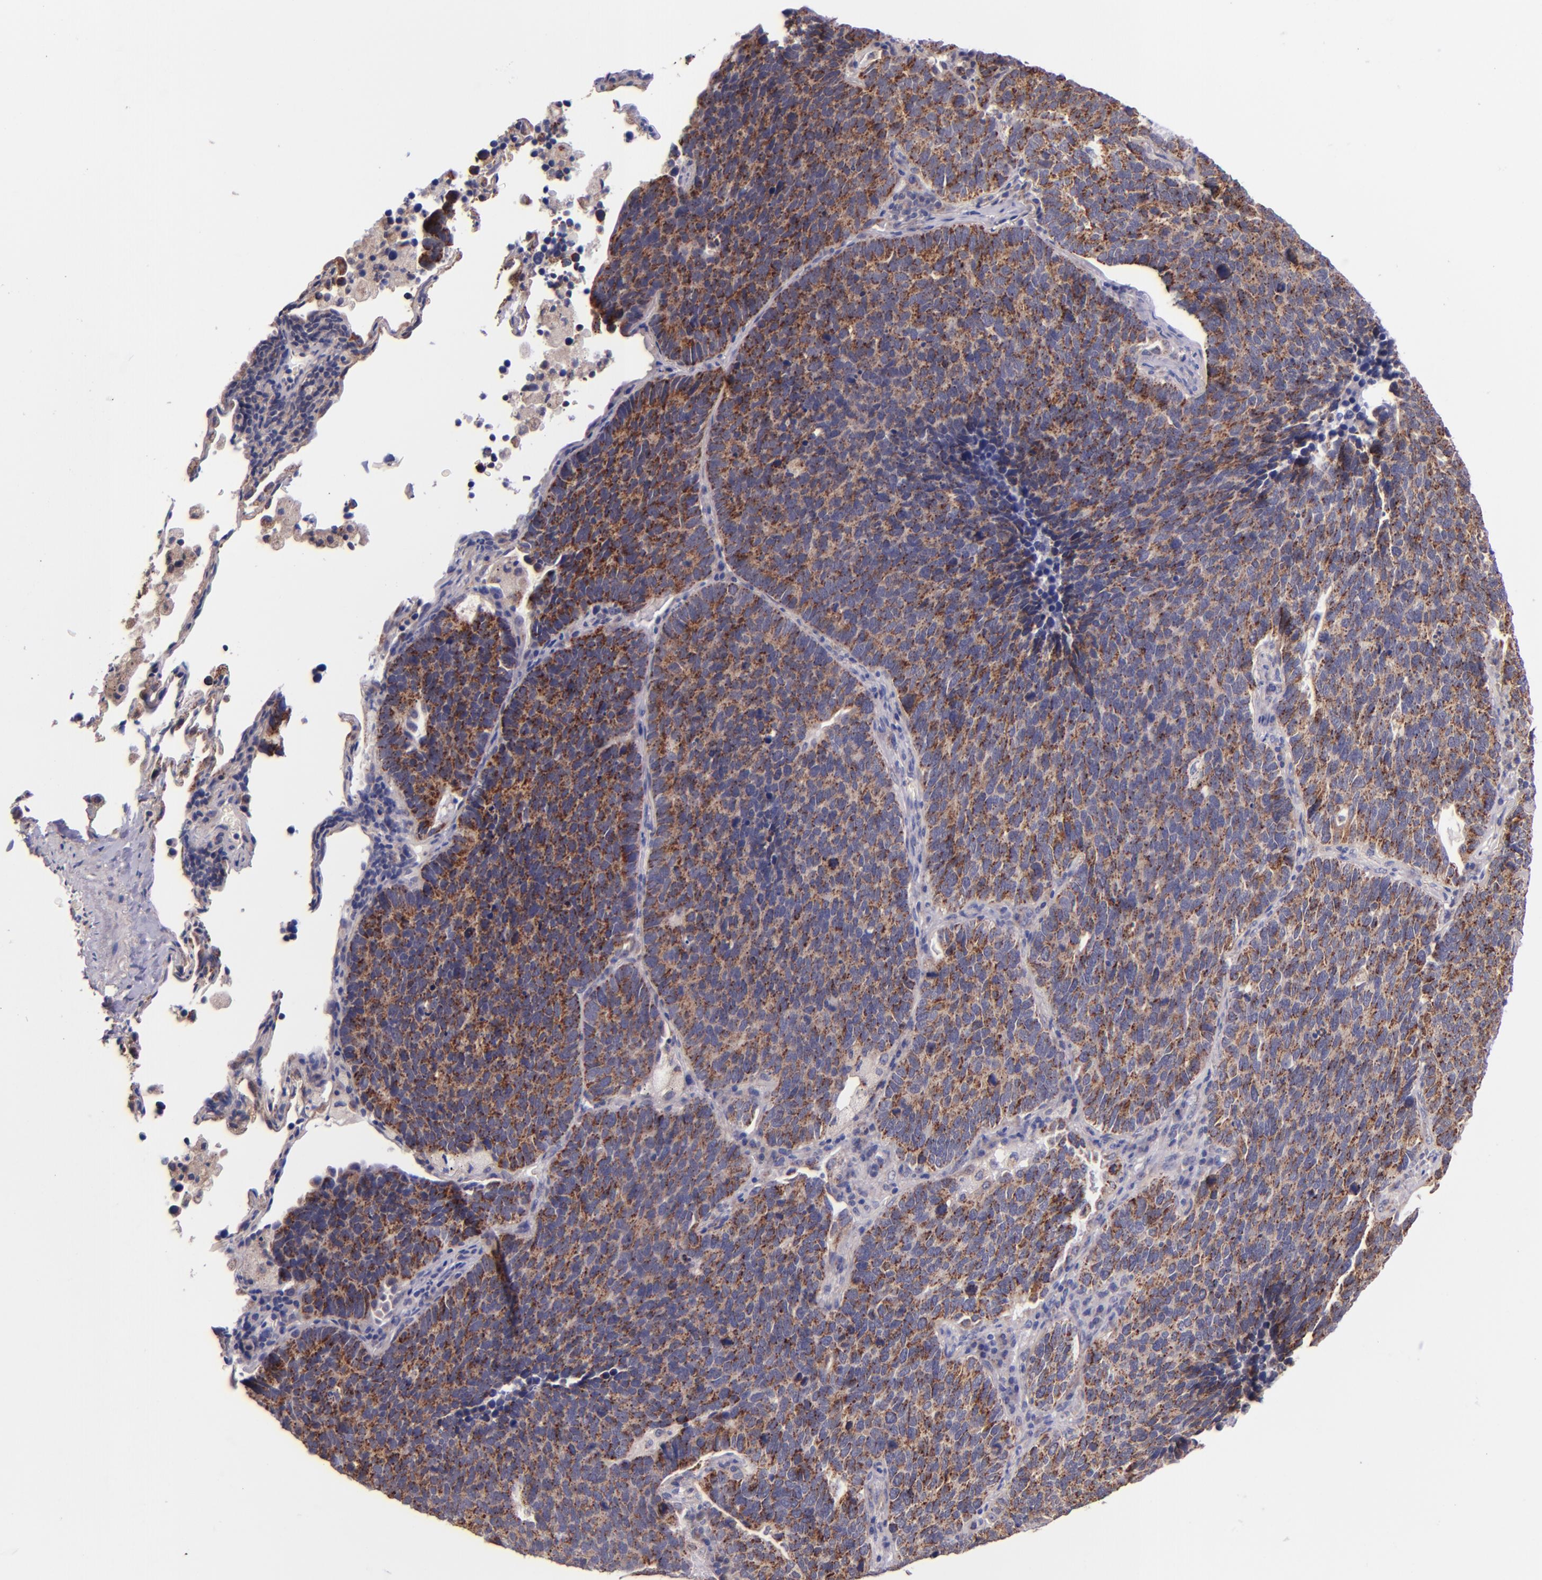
{"staining": {"intensity": "moderate", "quantity": ">75%", "location": "cytoplasmic/membranous"}, "tissue": "lung cancer", "cell_type": "Tumor cells", "image_type": "cancer", "snomed": [{"axis": "morphology", "description": "Neoplasm, malignant, NOS"}, {"axis": "topography", "description": "Lung"}], "caption": "Protein expression analysis of lung cancer (neoplasm (malignant)) demonstrates moderate cytoplasmic/membranous positivity in about >75% of tumor cells. The staining is performed using DAB (3,3'-diaminobenzidine) brown chromogen to label protein expression. The nuclei are counter-stained blue using hematoxylin.", "gene": "SHC1", "patient": {"sex": "female", "age": 75}}